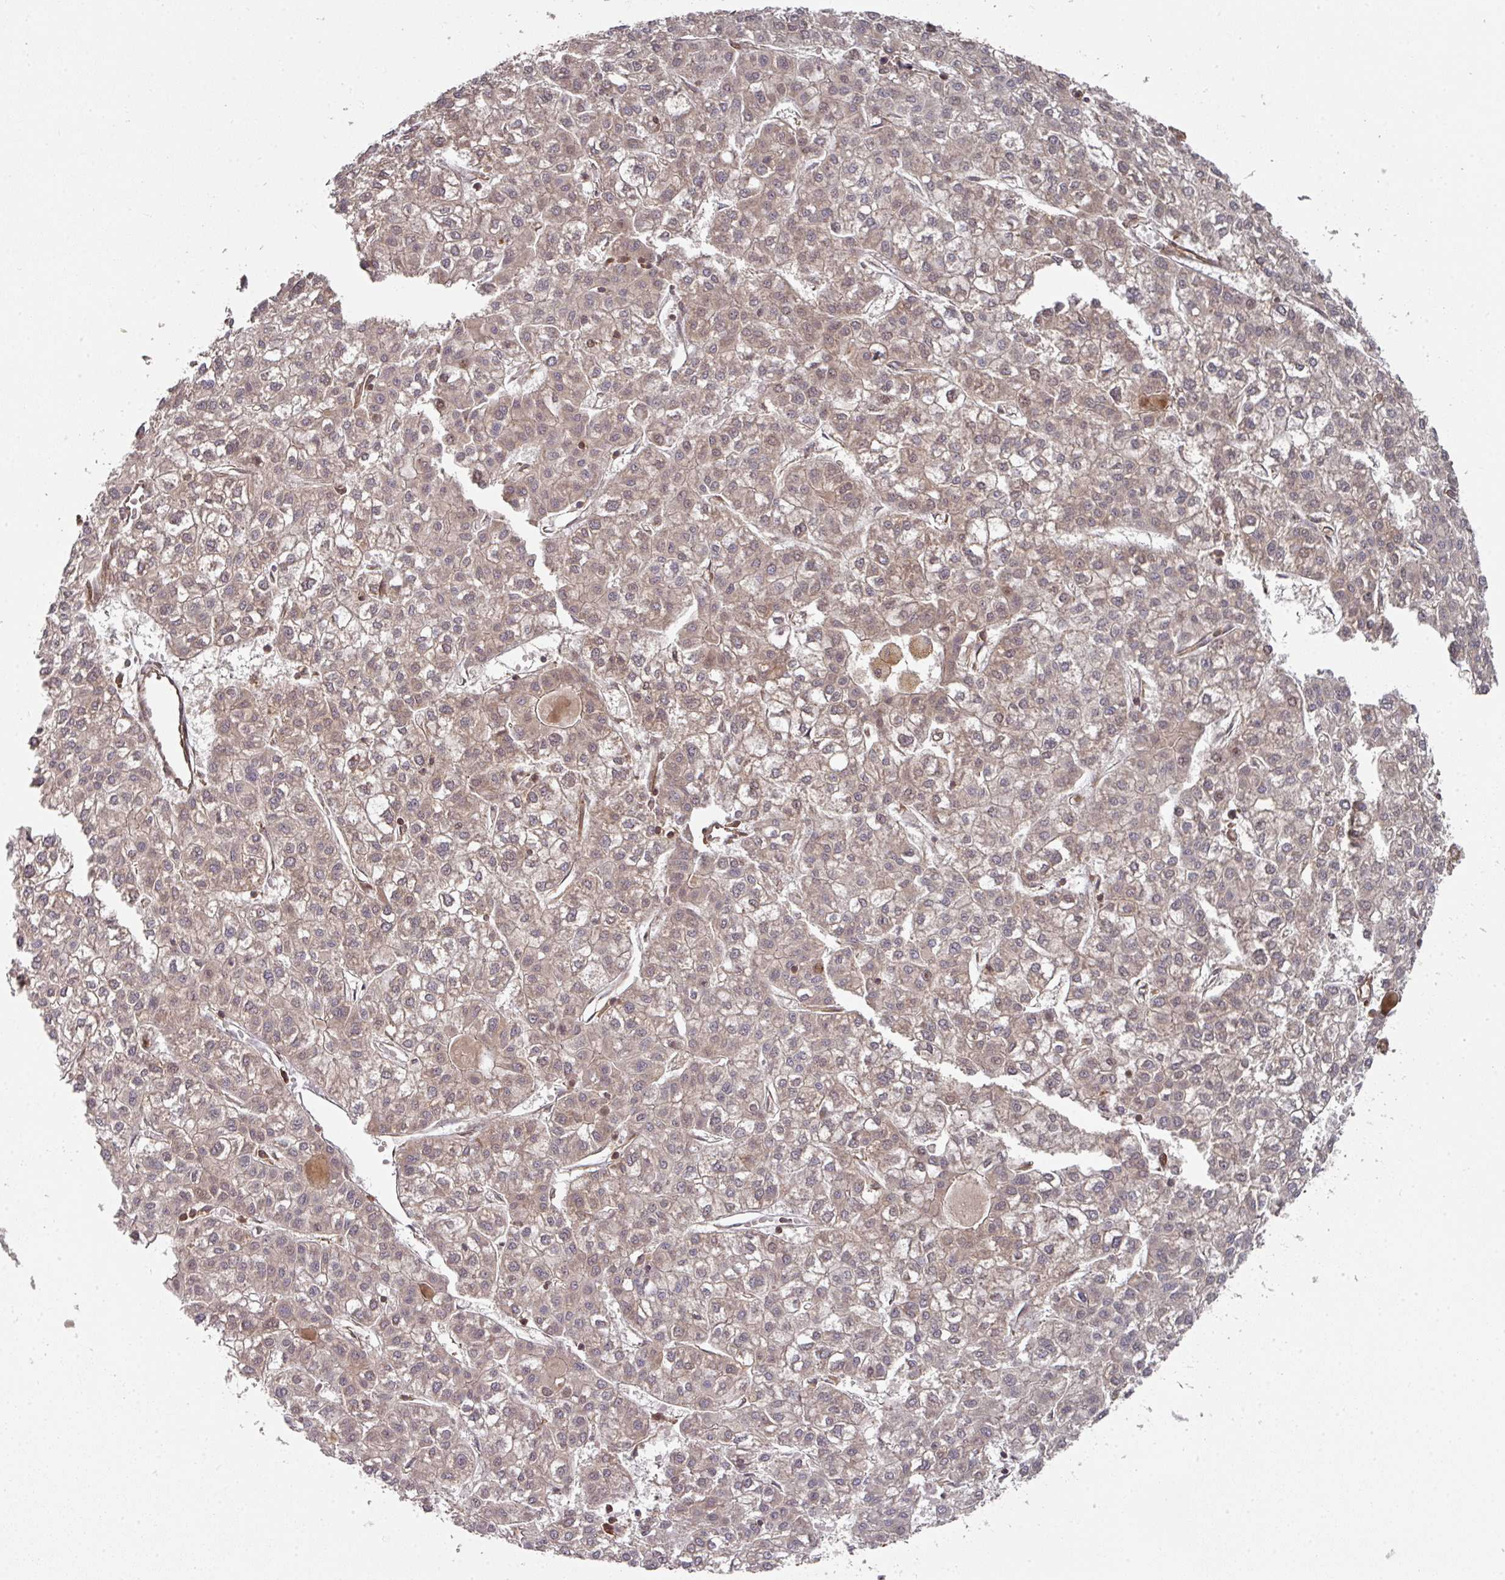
{"staining": {"intensity": "weak", "quantity": ">75%", "location": "cytoplasmic/membranous"}, "tissue": "liver cancer", "cell_type": "Tumor cells", "image_type": "cancer", "snomed": [{"axis": "morphology", "description": "Carcinoma, Hepatocellular, NOS"}, {"axis": "topography", "description": "Liver"}], "caption": "Liver cancer tissue demonstrates weak cytoplasmic/membranous expression in about >75% of tumor cells, visualized by immunohistochemistry. (Brightfield microscopy of DAB IHC at high magnification).", "gene": "EIF4EBP2", "patient": {"sex": "female", "age": 43}}